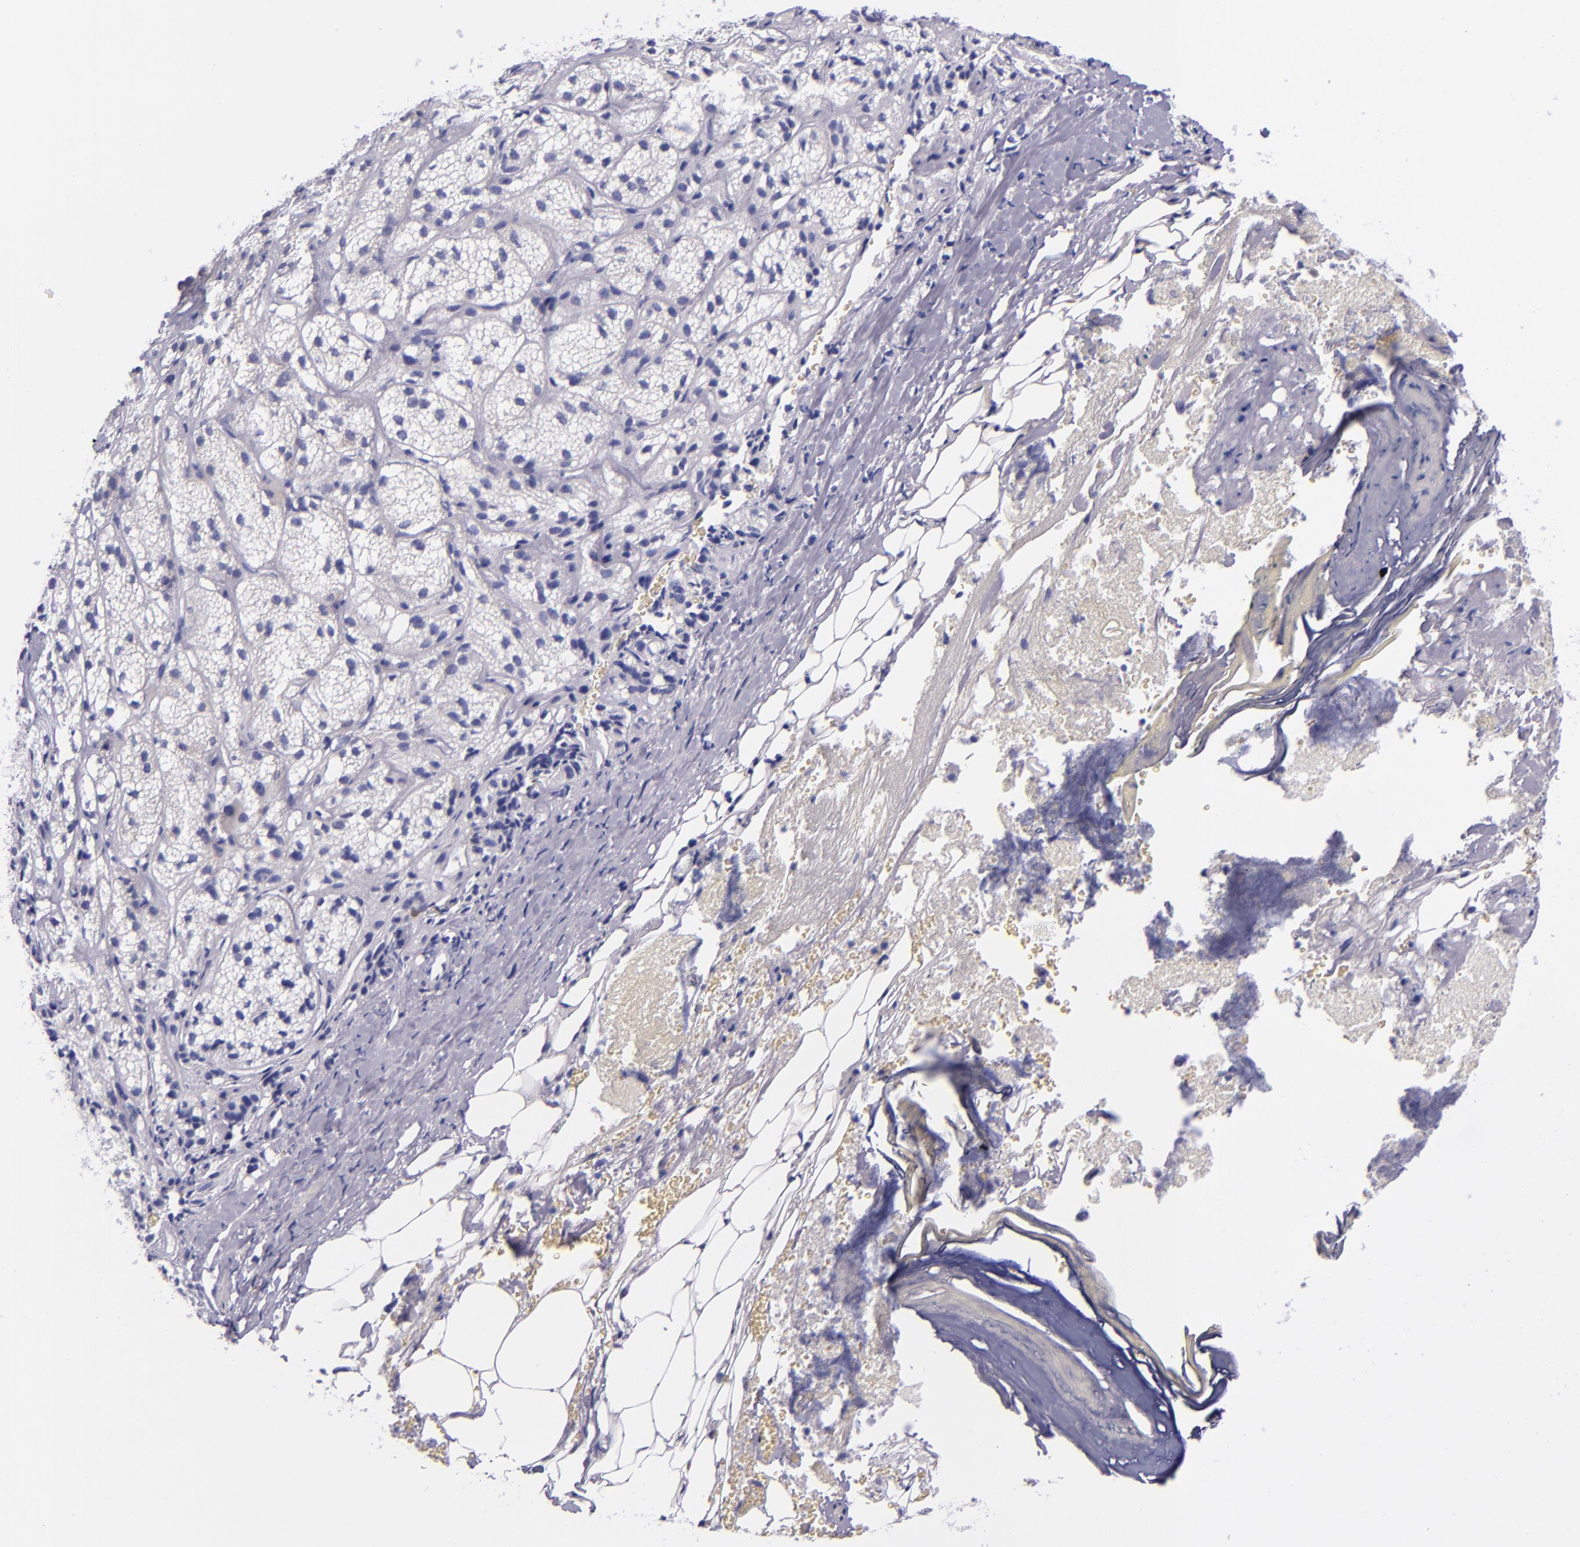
{"staining": {"intensity": "negative", "quantity": "none", "location": "none"}, "tissue": "adrenal gland", "cell_type": "Glandular cells", "image_type": "normal", "snomed": [{"axis": "morphology", "description": "Normal tissue, NOS"}, {"axis": "topography", "description": "Adrenal gland"}], "caption": "Adrenal gland was stained to show a protein in brown. There is no significant staining in glandular cells. (Brightfield microscopy of DAB (3,3'-diaminobenzidine) immunohistochemistry at high magnification).", "gene": "SLPI", "patient": {"sex": "female", "age": 71}}